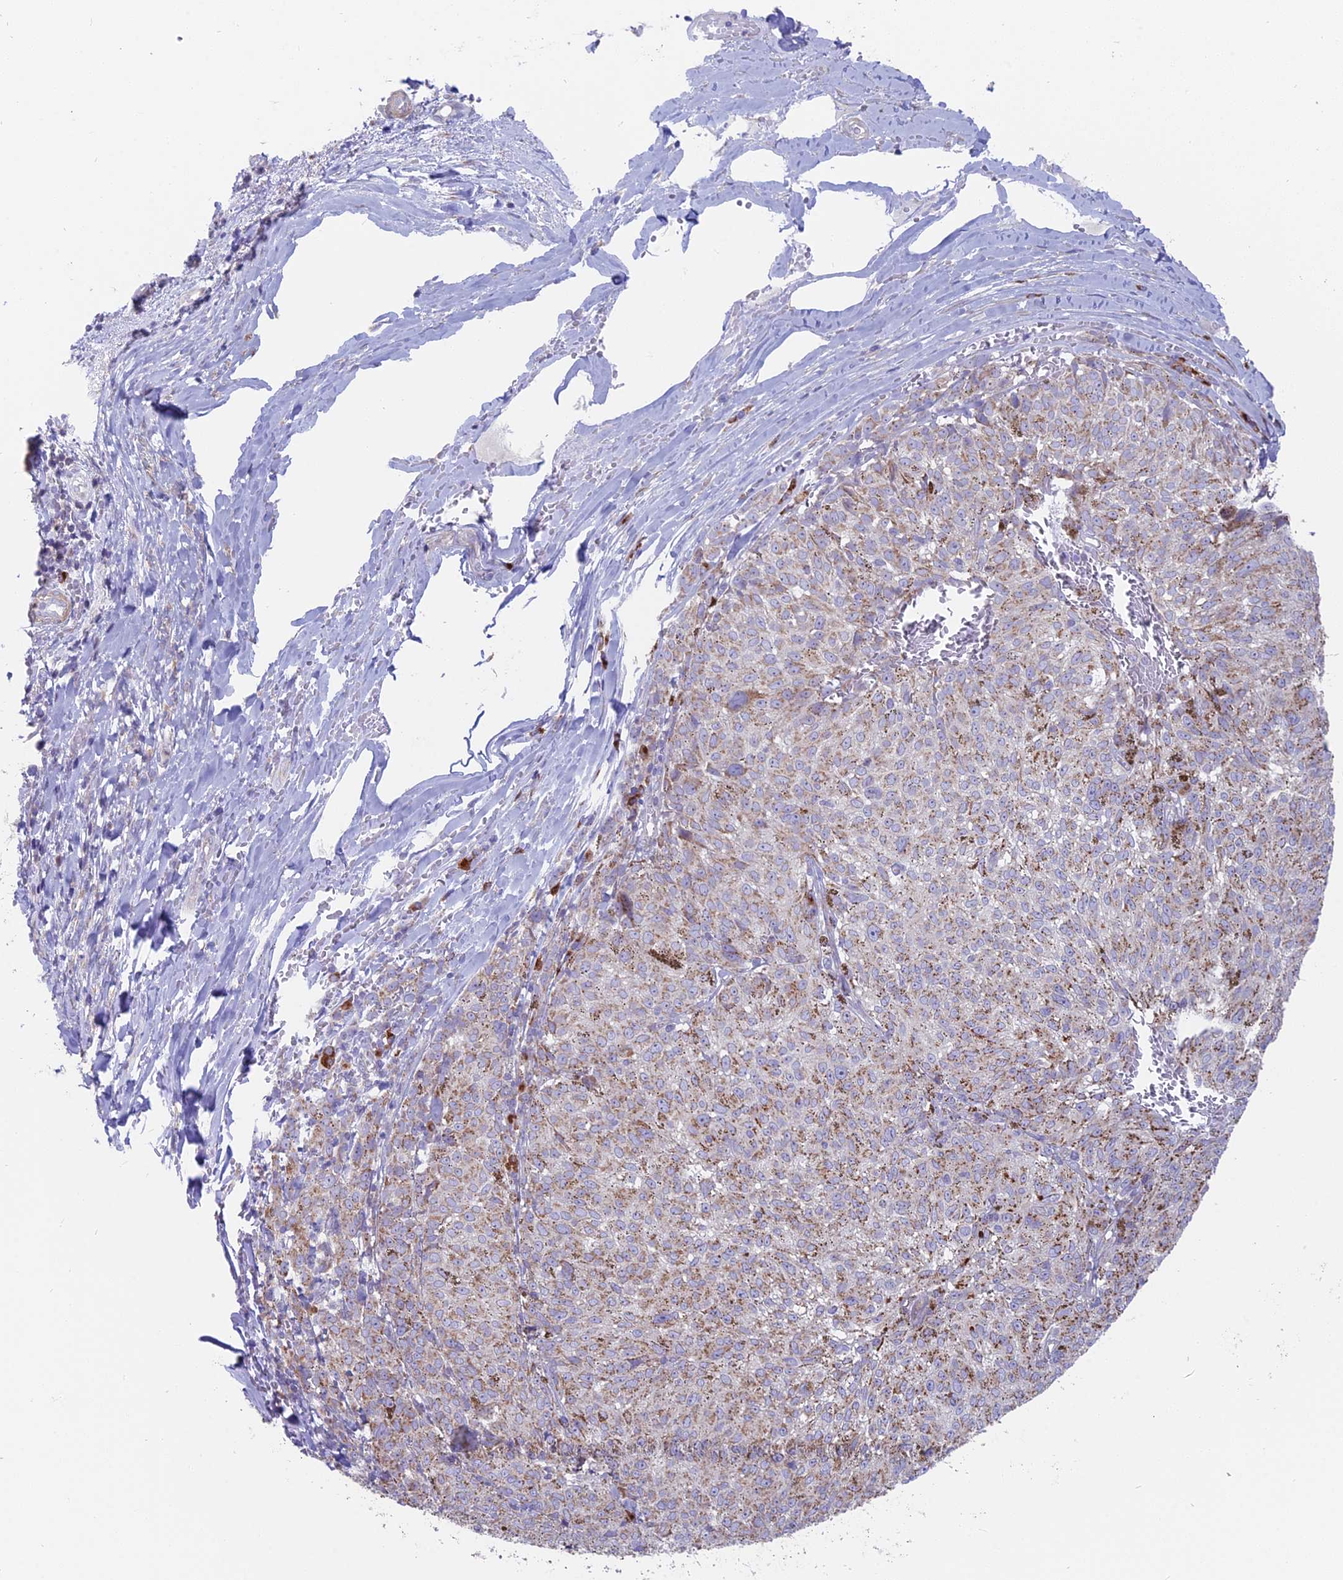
{"staining": {"intensity": "moderate", "quantity": "25%-75%", "location": "cytoplasmic/membranous"}, "tissue": "melanoma", "cell_type": "Tumor cells", "image_type": "cancer", "snomed": [{"axis": "morphology", "description": "Malignant melanoma, NOS"}, {"axis": "topography", "description": "Skin"}], "caption": "IHC staining of malignant melanoma, which shows medium levels of moderate cytoplasmic/membranous expression in approximately 25%-75% of tumor cells indicating moderate cytoplasmic/membranous protein staining. The staining was performed using DAB (3,3'-diaminobenzidine) (brown) for protein detection and nuclei were counterstained in hematoxylin (blue).", "gene": "TBC1D20", "patient": {"sex": "female", "age": 72}}